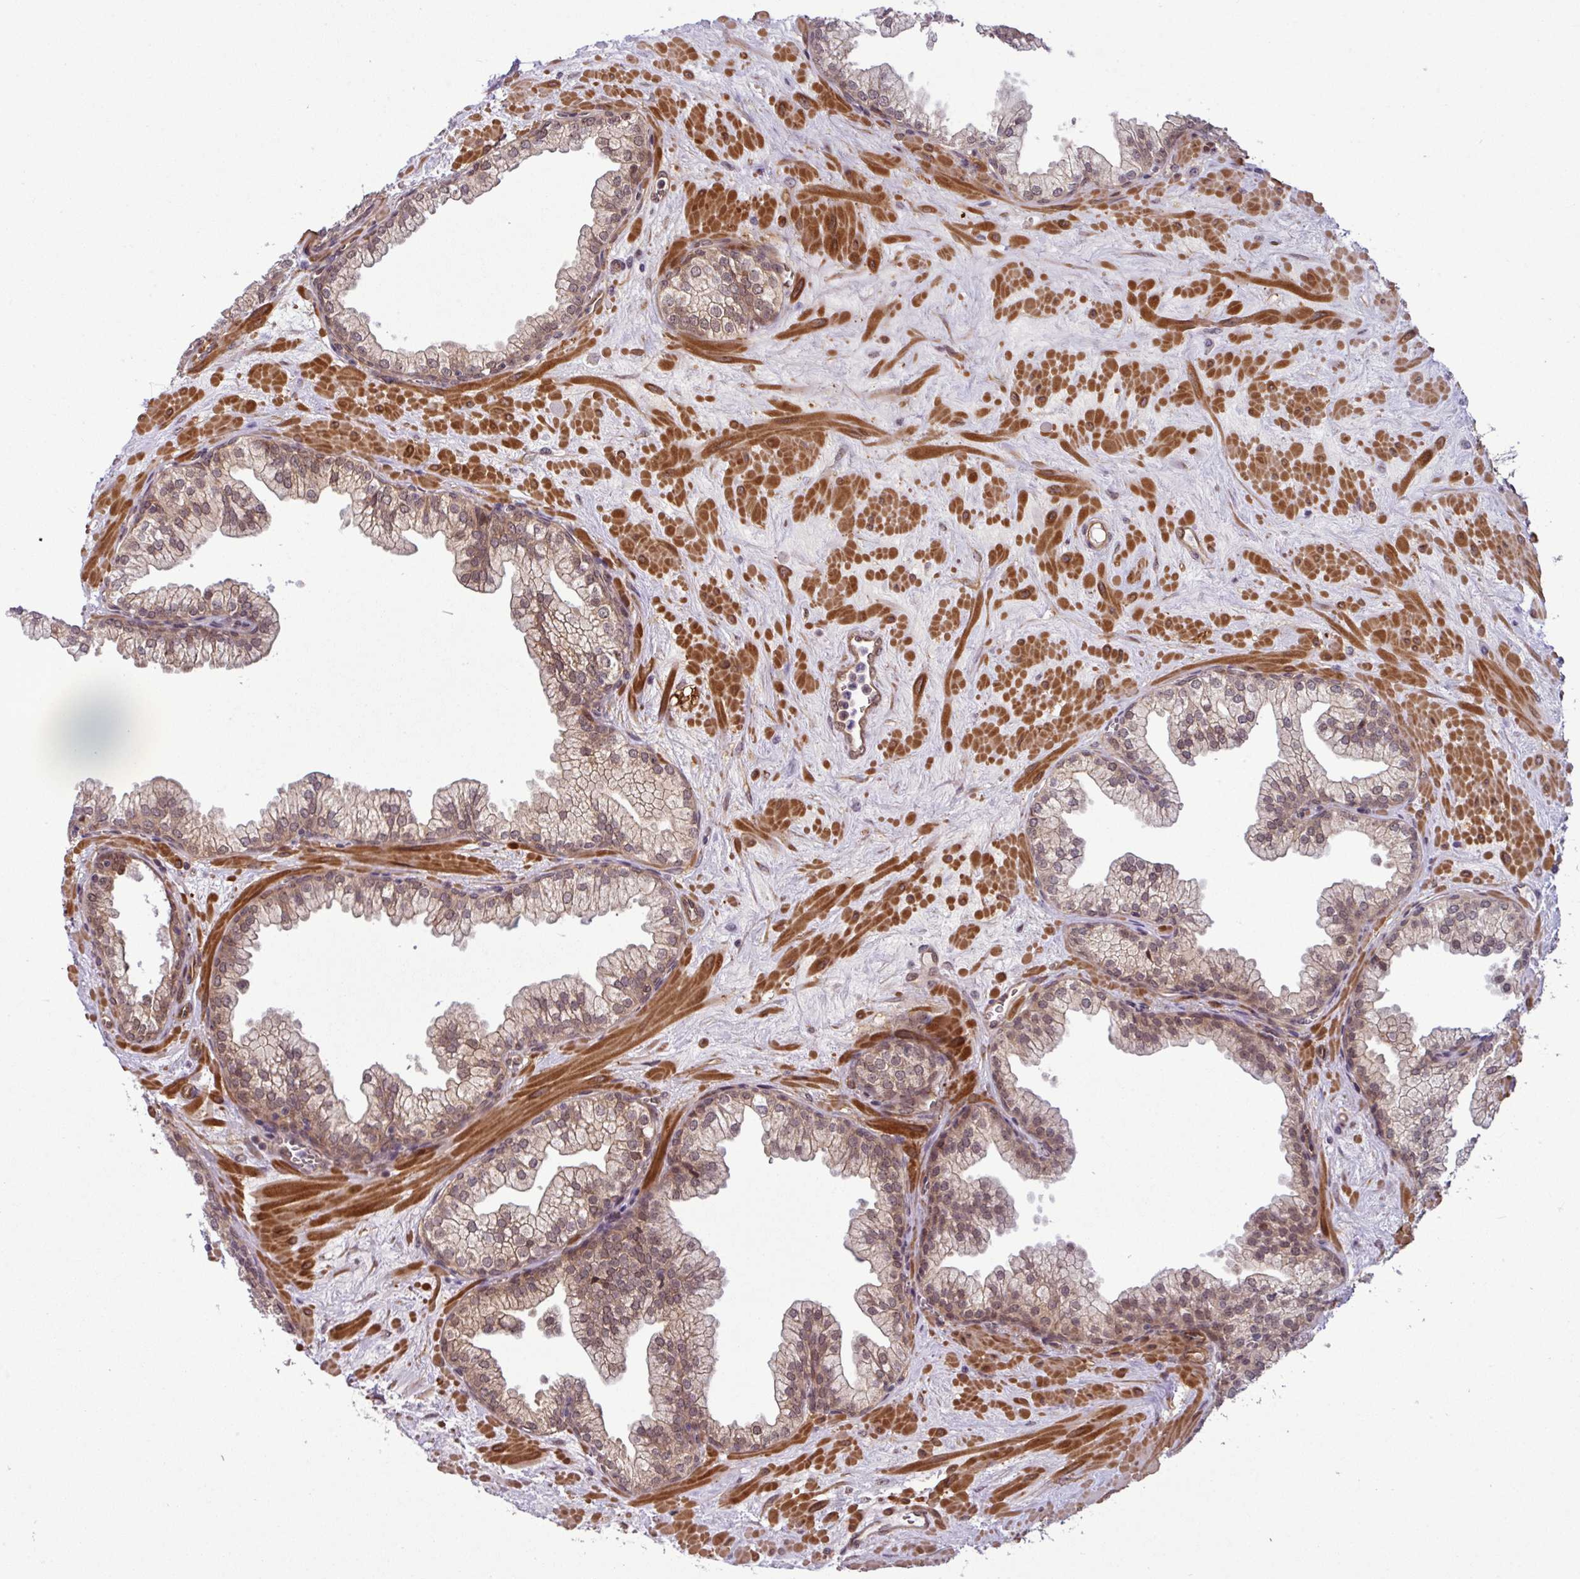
{"staining": {"intensity": "weak", "quantity": "25%-75%", "location": "cytoplasmic/membranous,nuclear"}, "tissue": "prostate", "cell_type": "Glandular cells", "image_type": "normal", "snomed": [{"axis": "morphology", "description": "Normal tissue, NOS"}, {"axis": "topography", "description": "Prostate"}, {"axis": "topography", "description": "Peripheral nerve tissue"}], "caption": "Protein staining by IHC reveals weak cytoplasmic/membranous,nuclear expression in approximately 25%-75% of glandular cells in unremarkable prostate.", "gene": "C7orf50", "patient": {"sex": "male", "age": 61}}